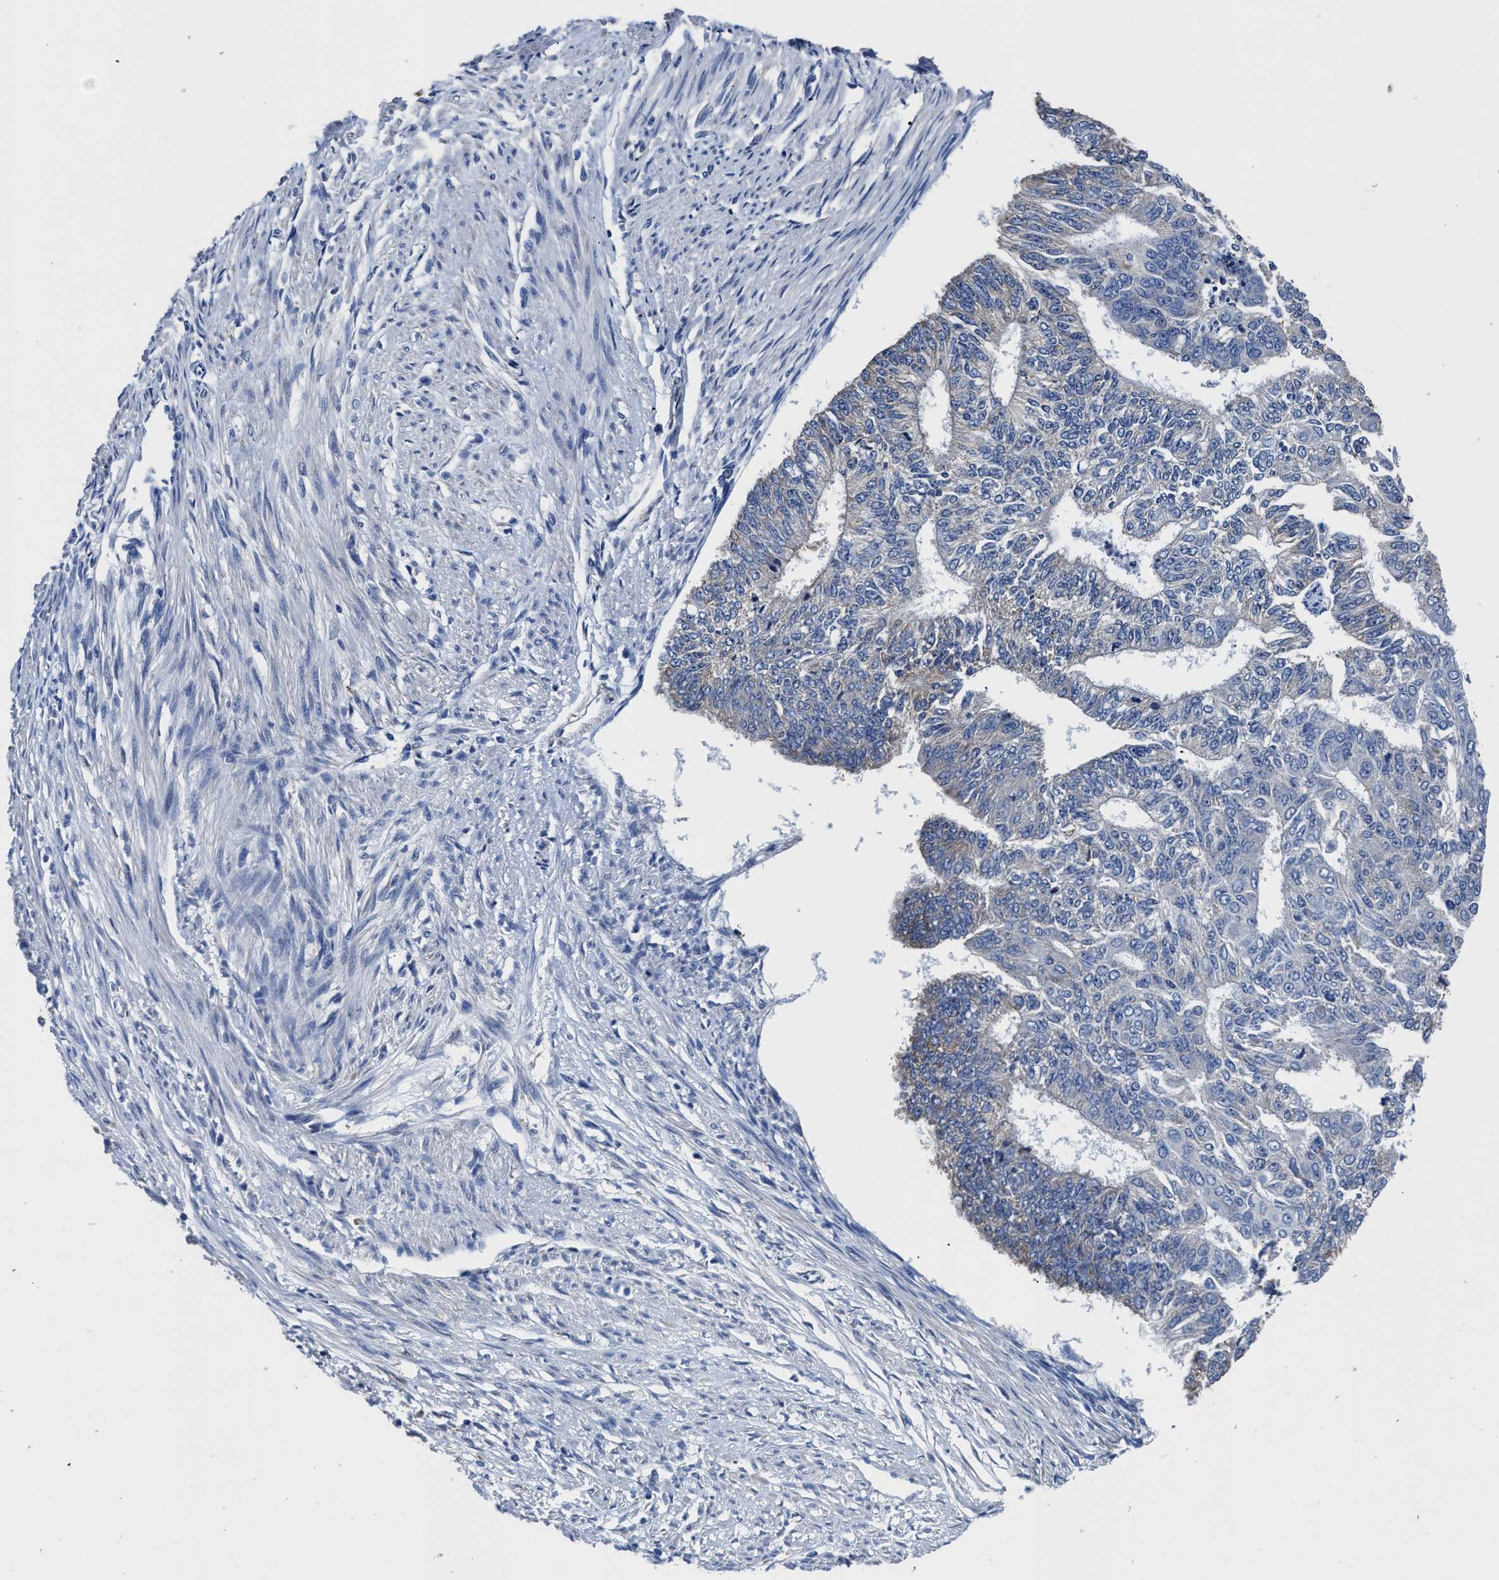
{"staining": {"intensity": "weak", "quantity": "<25%", "location": "cytoplasmic/membranous"}, "tissue": "endometrial cancer", "cell_type": "Tumor cells", "image_type": "cancer", "snomed": [{"axis": "morphology", "description": "Adenocarcinoma, NOS"}, {"axis": "topography", "description": "Endometrium"}], "caption": "IHC of human endometrial cancer displays no staining in tumor cells.", "gene": "SRPK2", "patient": {"sex": "female", "age": 32}}